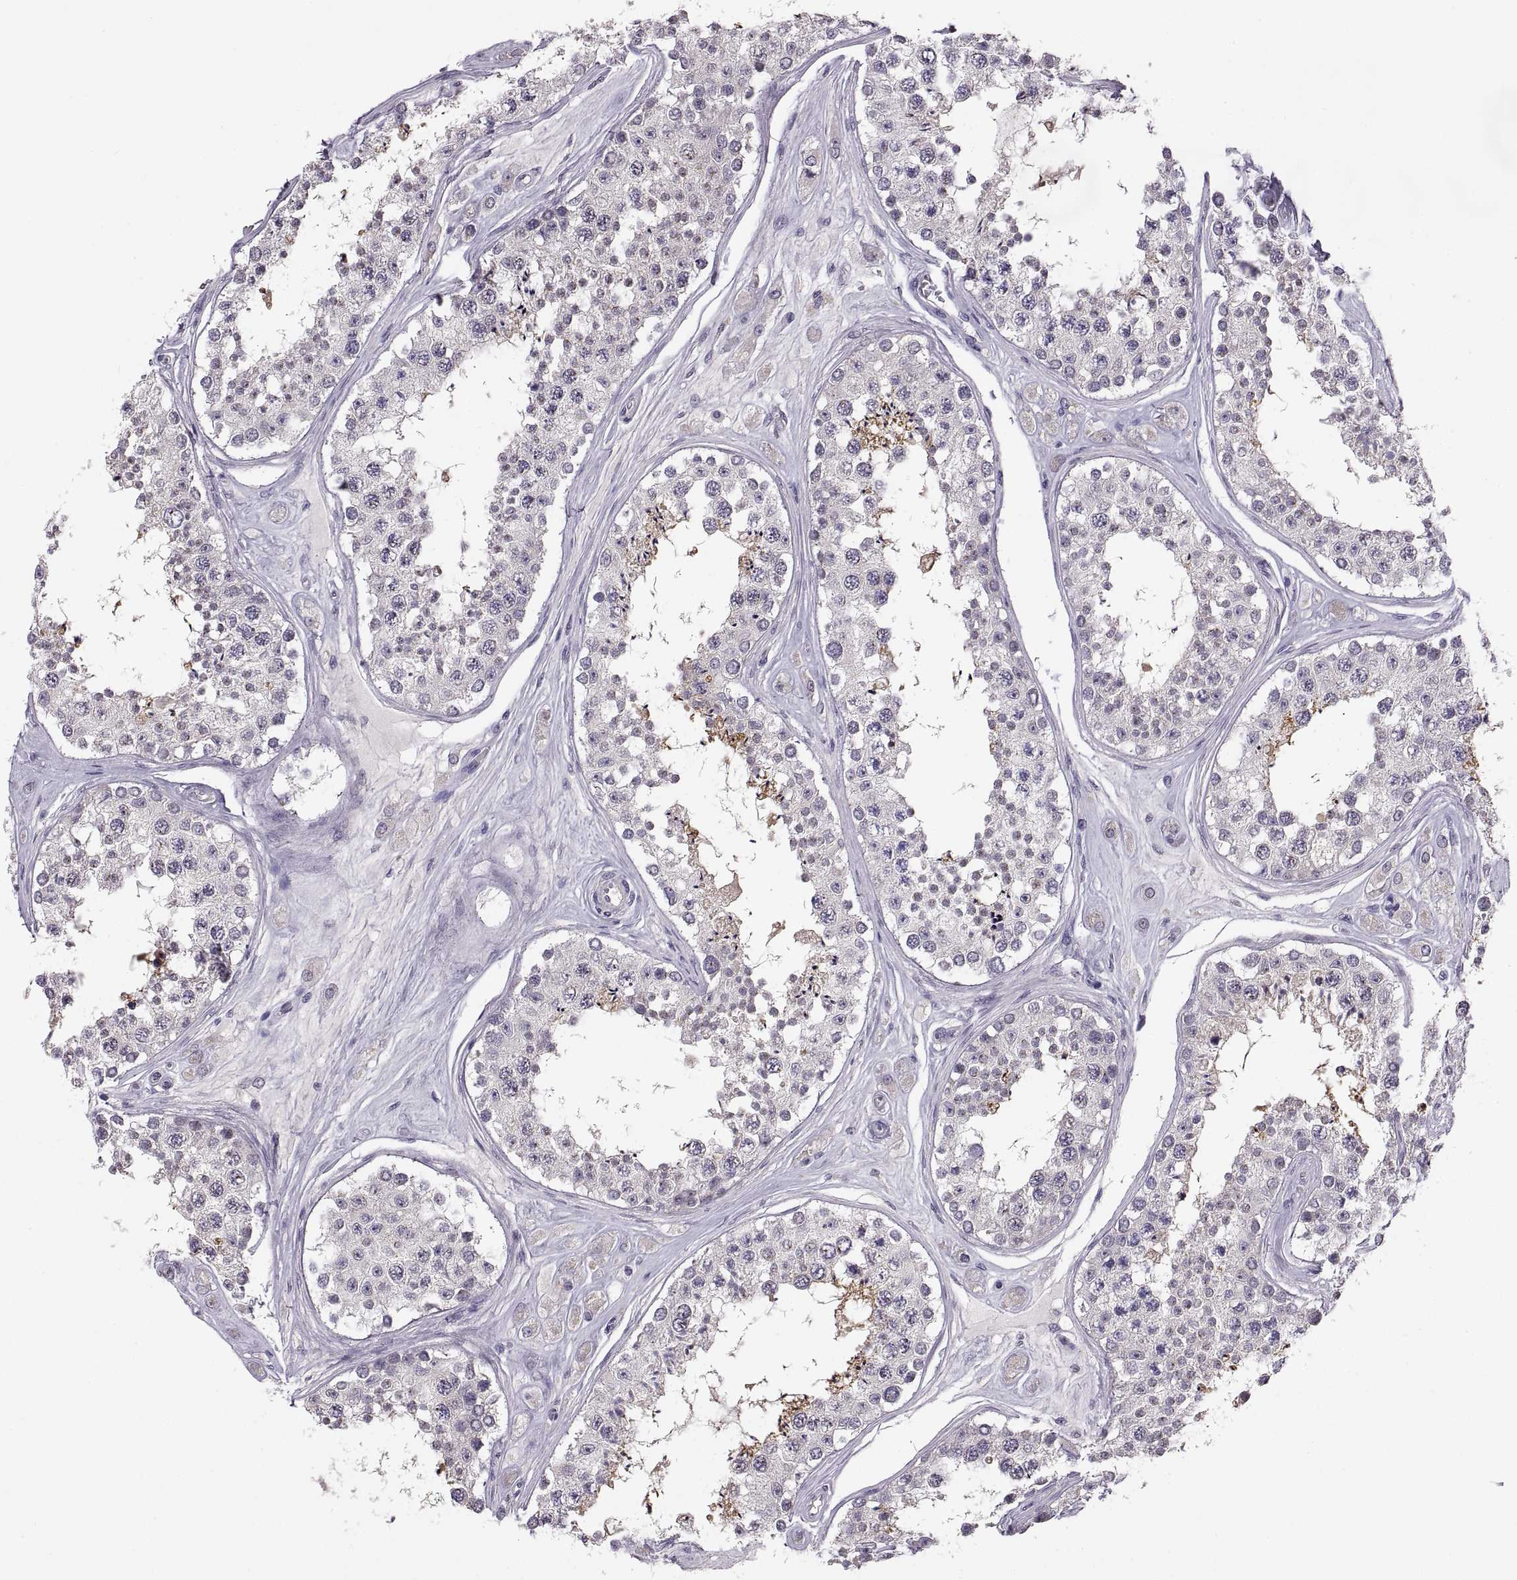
{"staining": {"intensity": "strong", "quantity": "25%-75%", "location": "cytoplasmic/membranous"}, "tissue": "testis", "cell_type": "Cells in seminiferous ducts", "image_type": "normal", "snomed": [{"axis": "morphology", "description": "Normal tissue, NOS"}, {"axis": "topography", "description": "Testis"}], "caption": "High-power microscopy captured an IHC micrograph of unremarkable testis, revealing strong cytoplasmic/membranous positivity in about 25%-75% of cells in seminiferous ducts.", "gene": "ACSBG2", "patient": {"sex": "male", "age": 25}}